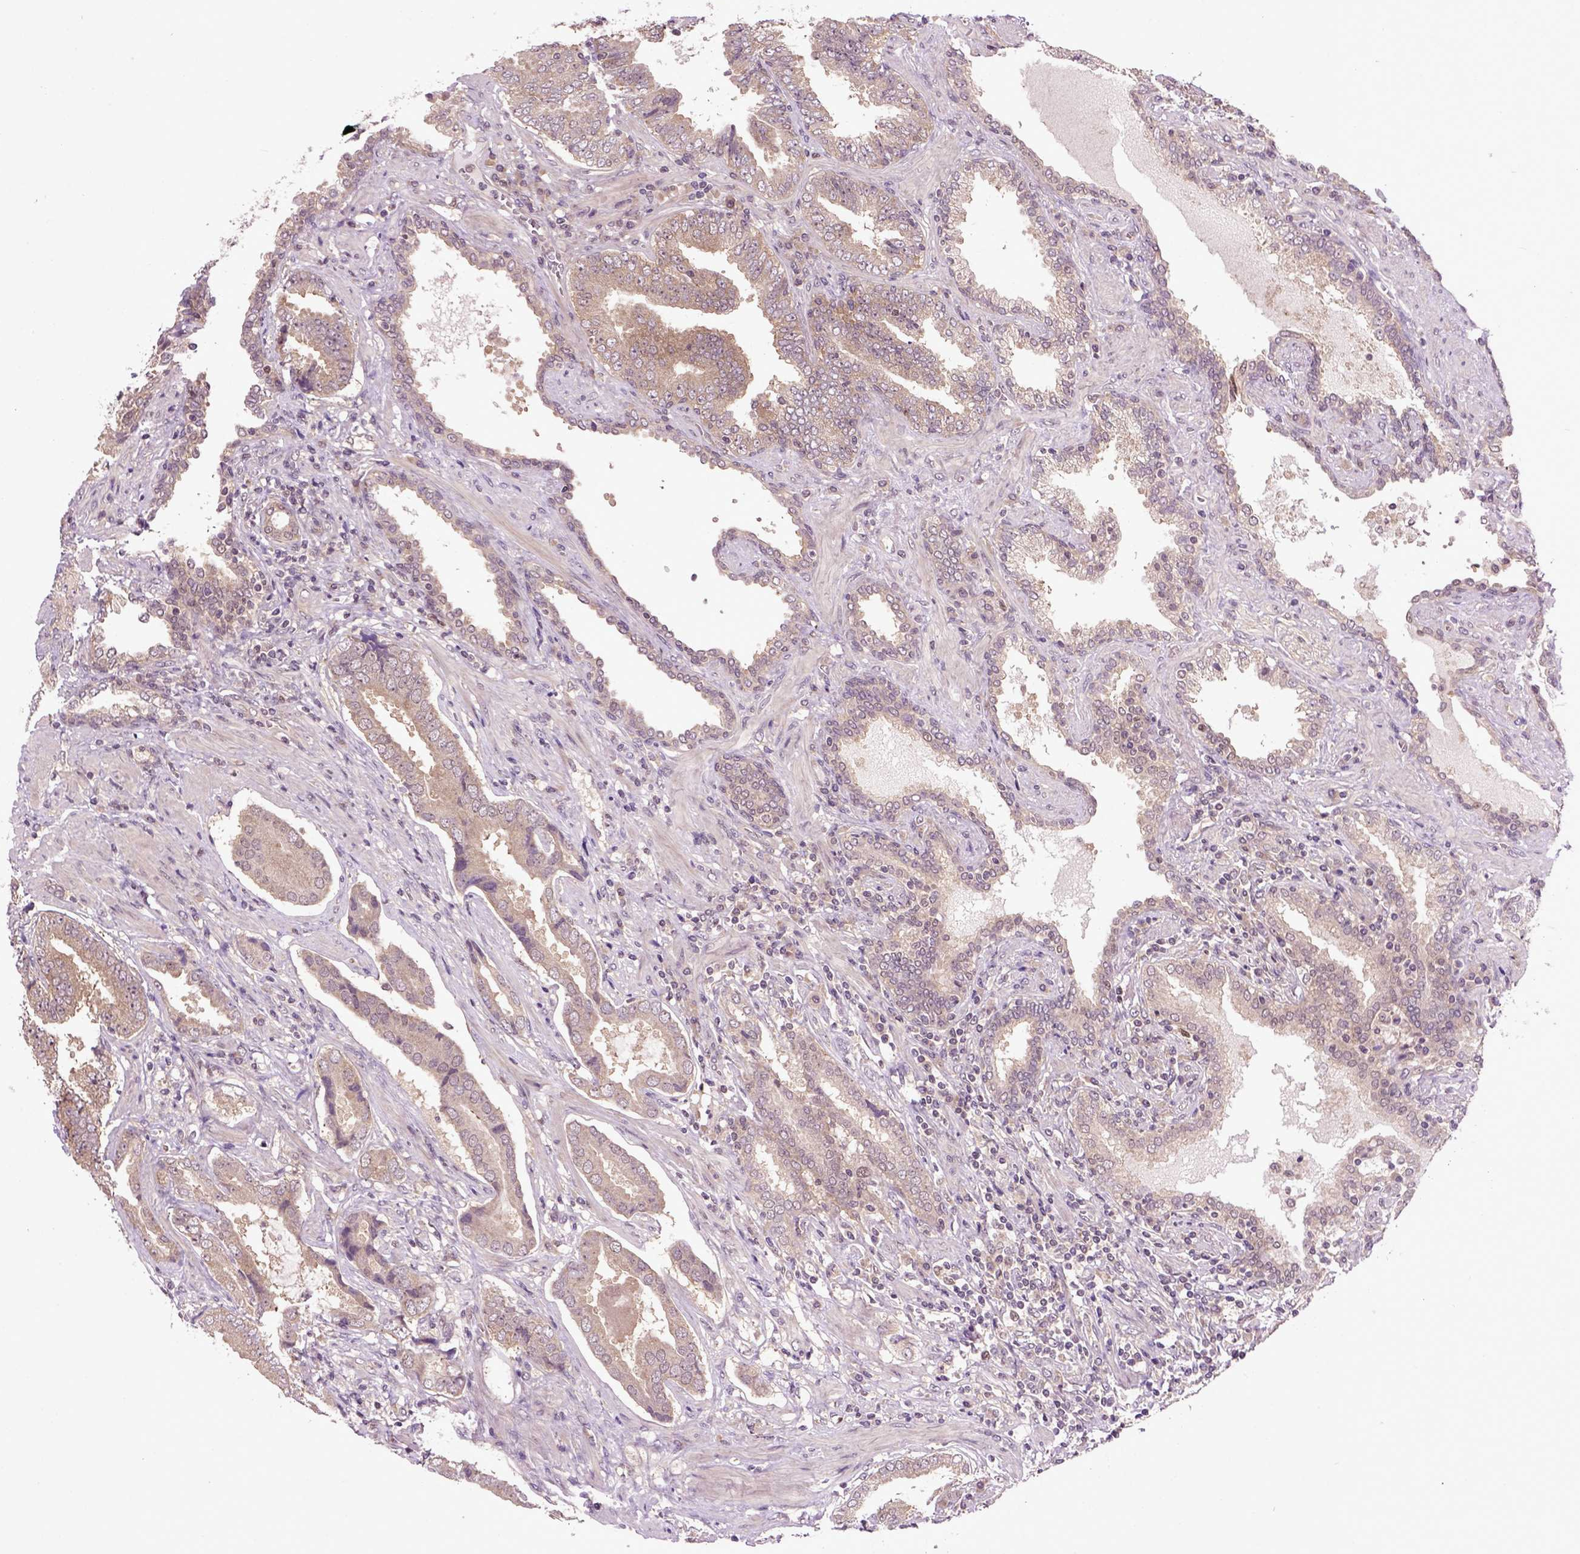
{"staining": {"intensity": "moderate", "quantity": ">75%", "location": "cytoplasmic/membranous"}, "tissue": "prostate cancer", "cell_type": "Tumor cells", "image_type": "cancer", "snomed": [{"axis": "morphology", "description": "Adenocarcinoma, NOS"}, {"axis": "topography", "description": "Prostate"}], "caption": "Approximately >75% of tumor cells in human prostate cancer (adenocarcinoma) reveal moderate cytoplasmic/membranous protein expression as visualized by brown immunohistochemical staining.", "gene": "WDR48", "patient": {"sex": "male", "age": 64}}